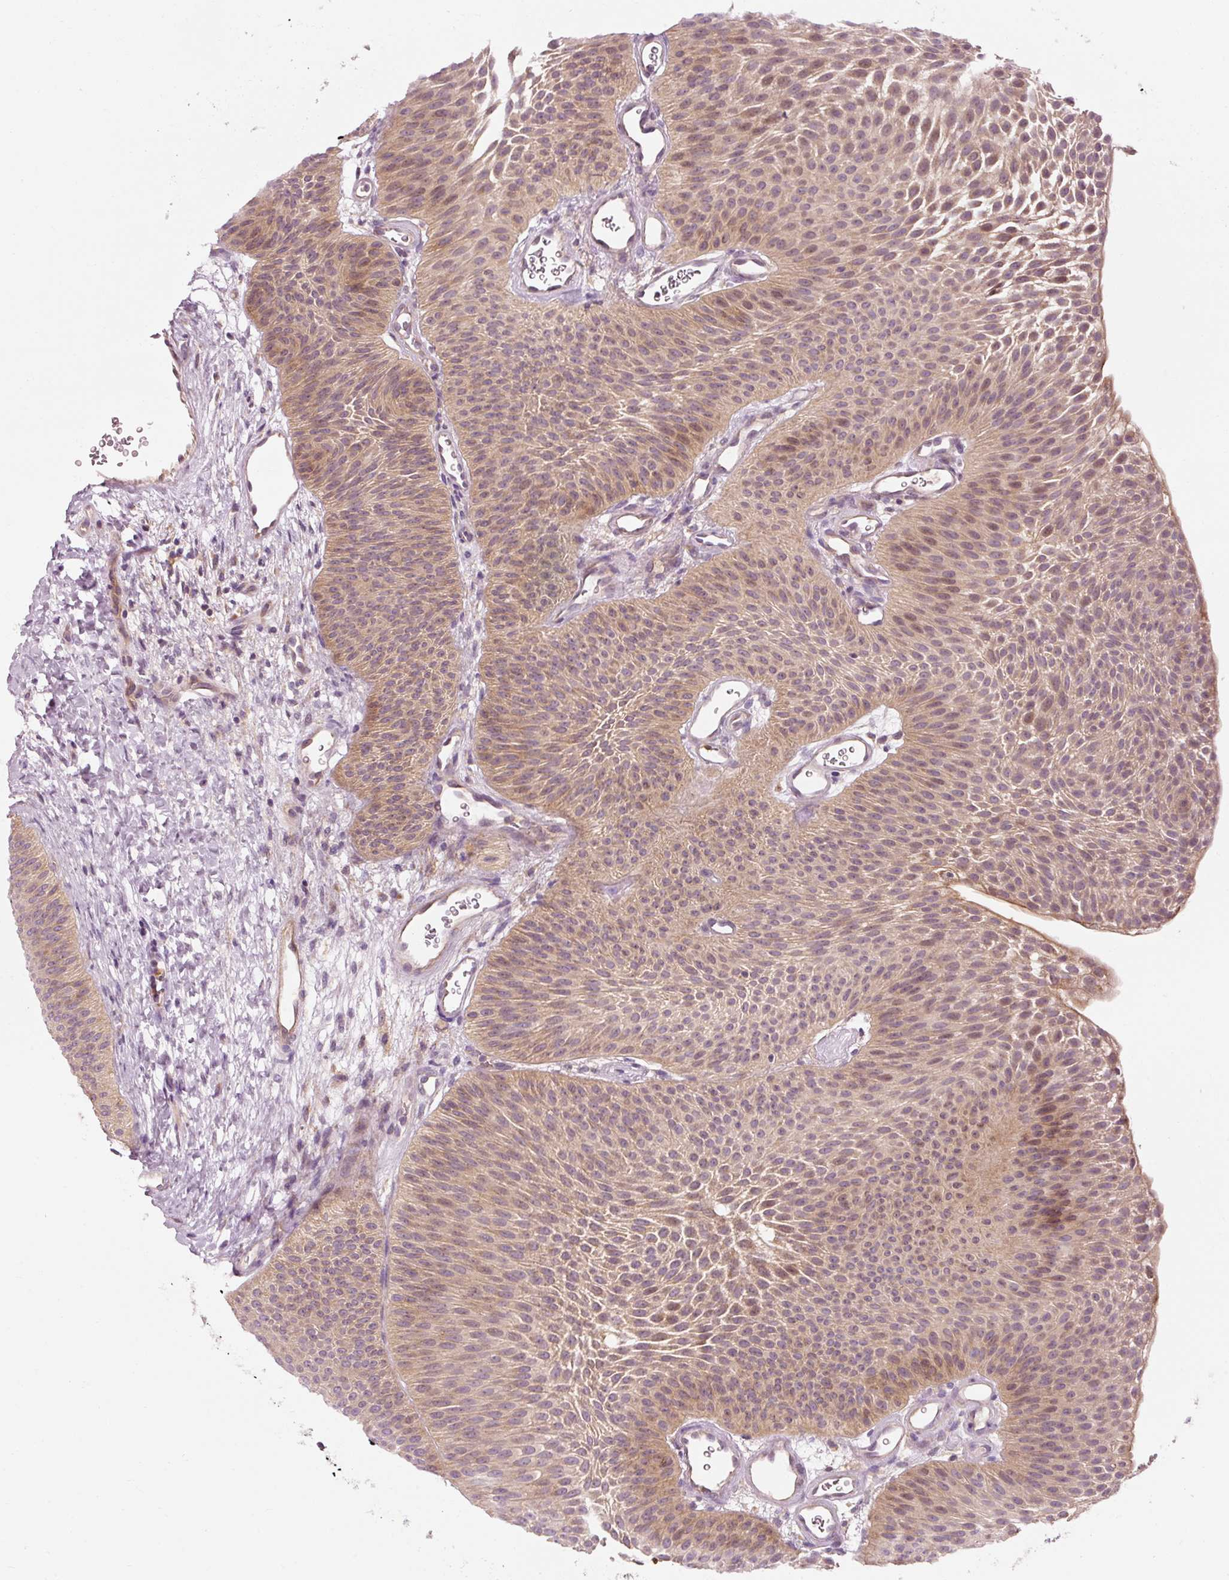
{"staining": {"intensity": "moderate", "quantity": ">75%", "location": "cytoplasmic/membranous,nuclear"}, "tissue": "urothelial cancer", "cell_type": "Tumor cells", "image_type": "cancer", "snomed": [{"axis": "morphology", "description": "Urothelial carcinoma, Low grade"}, {"axis": "topography", "description": "Urinary bladder"}], "caption": "IHC photomicrograph of neoplastic tissue: urothelial carcinoma (low-grade) stained using IHC reveals medium levels of moderate protein expression localized specifically in the cytoplasmic/membranous and nuclear of tumor cells, appearing as a cytoplasmic/membranous and nuclear brown color.", "gene": "NAPA", "patient": {"sex": "female", "age": 60}}